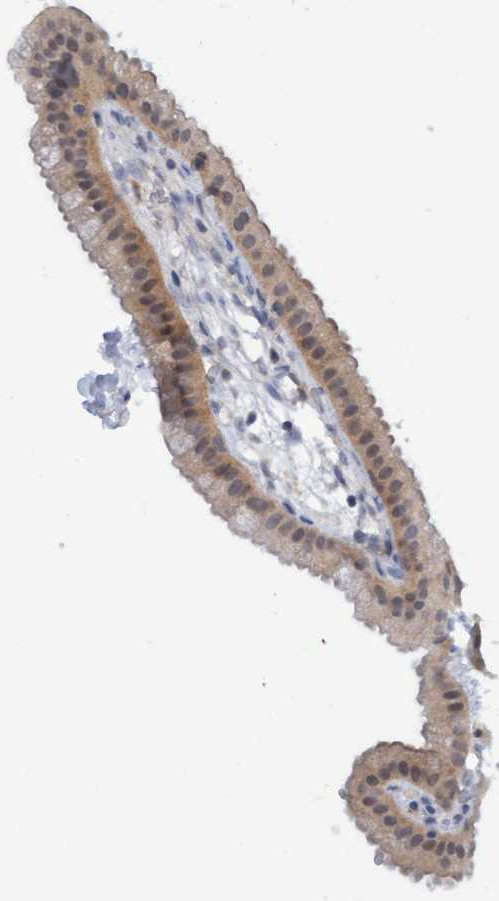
{"staining": {"intensity": "weak", "quantity": ">75%", "location": "cytoplasmic/membranous"}, "tissue": "gallbladder", "cell_type": "Glandular cells", "image_type": "normal", "snomed": [{"axis": "morphology", "description": "Normal tissue, NOS"}, {"axis": "topography", "description": "Gallbladder"}], "caption": "A micrograph of gallbladder stained for a protein shows weak cytoplasmic/membranous brown staining in glandular cells. (DAB = brown stain, brightfield microscopy at high magnification).", "gene": "AMZ2", "patient": {"sex": "female", "age": 64}}